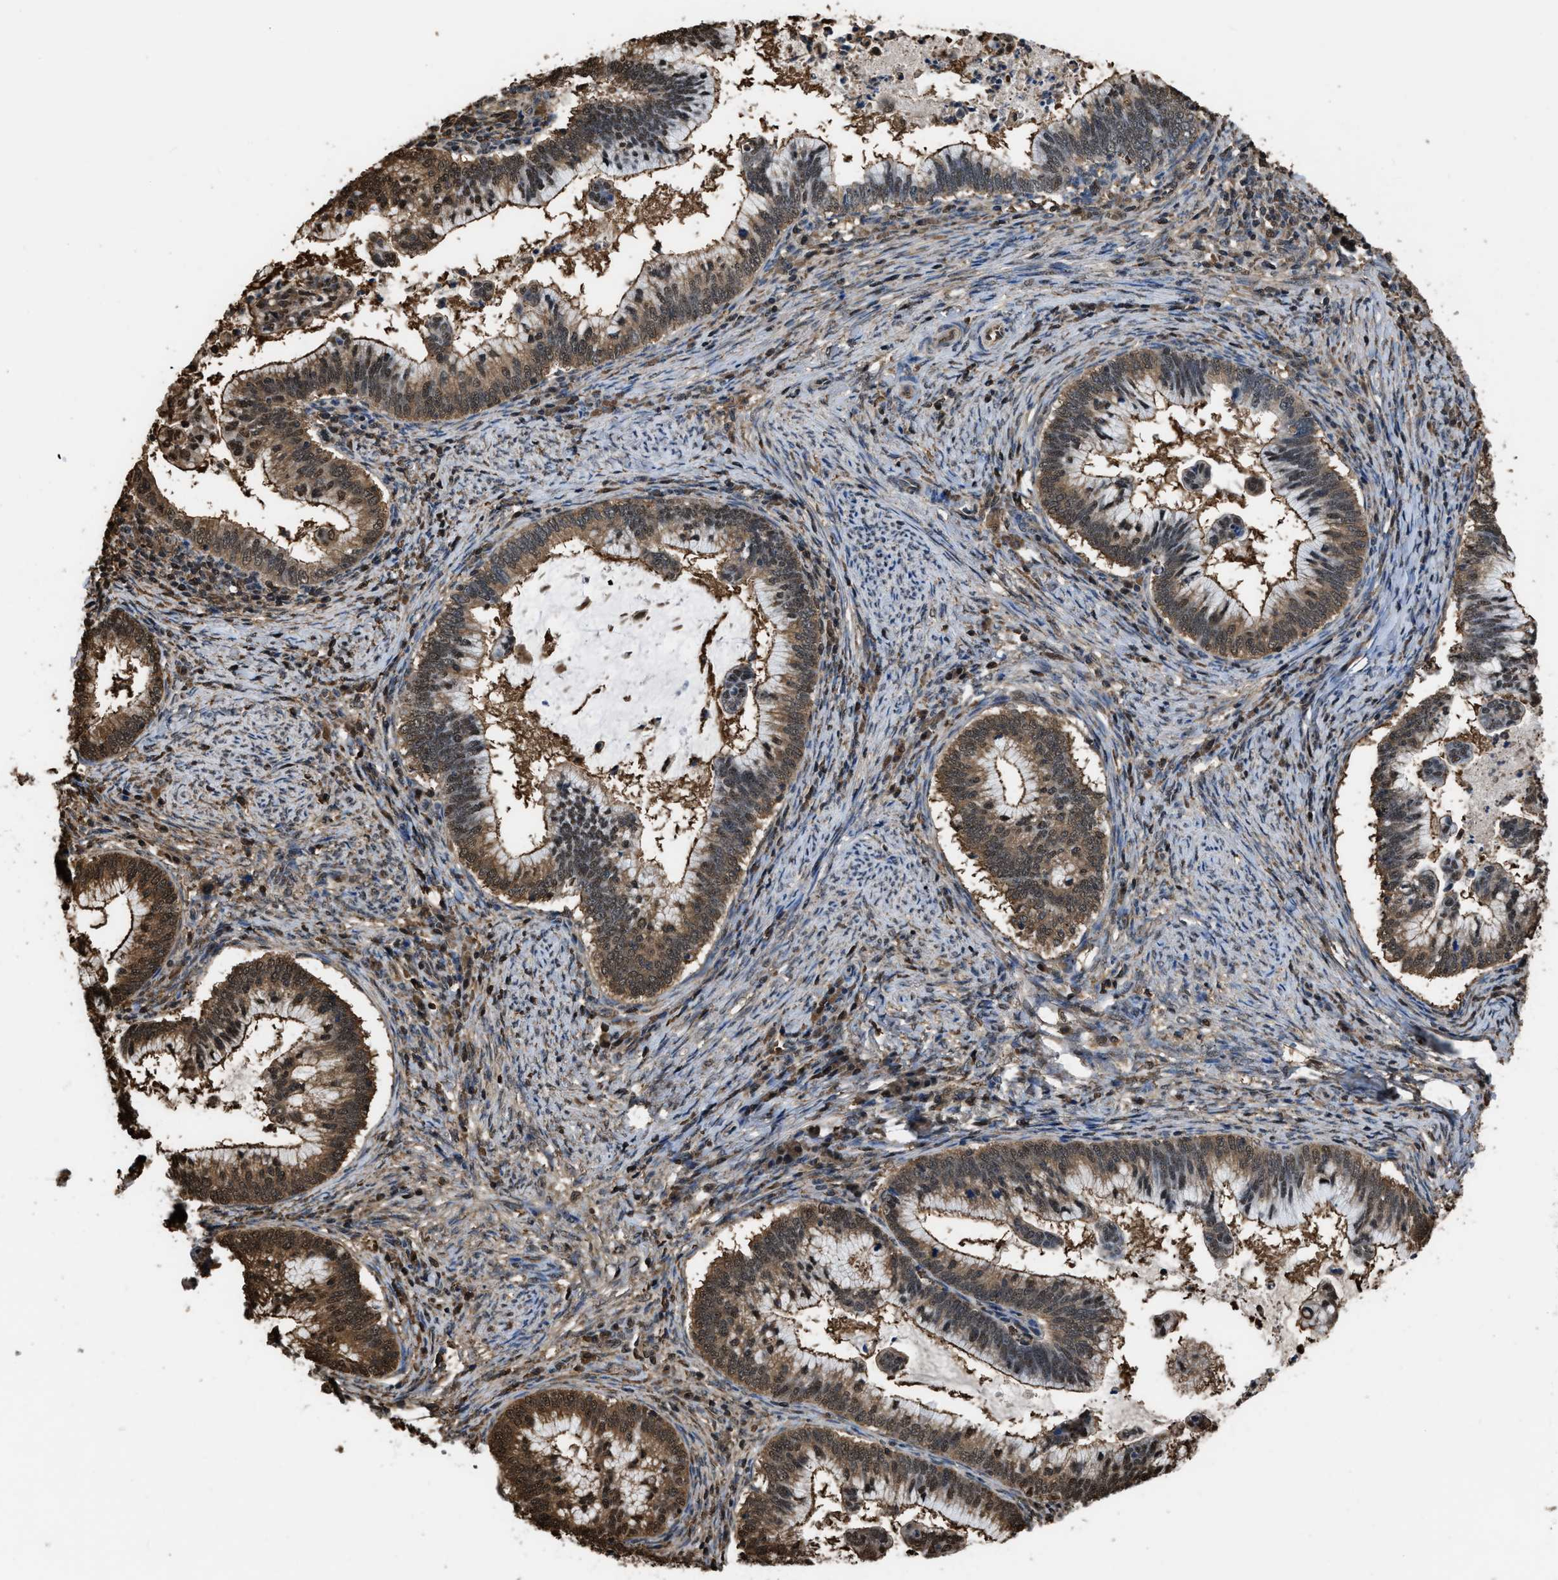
{"staining": {"intensity": "moderate", "quantity": ">75%", "location": "cytoplasmic/membranous,nuclear"}, "tissue": "cervical cancer", "cell_type": "Tumor cells", "image_type": "cancer", "snomed": [{"axis": "morphology", "description": "Adenocarcinoma, NOS"}, {"axis": "topography", "description": "Cervix"}], "caption": "A high-resolution micrograph shows immunohistochemistry staining of cervical cancer, which shows moderate cytoplasmic/membranous and nuclear staining in approximately >75% of tumor cells.", "gene": "FNTA", "patient": {"sex": "female", "age": 36}}